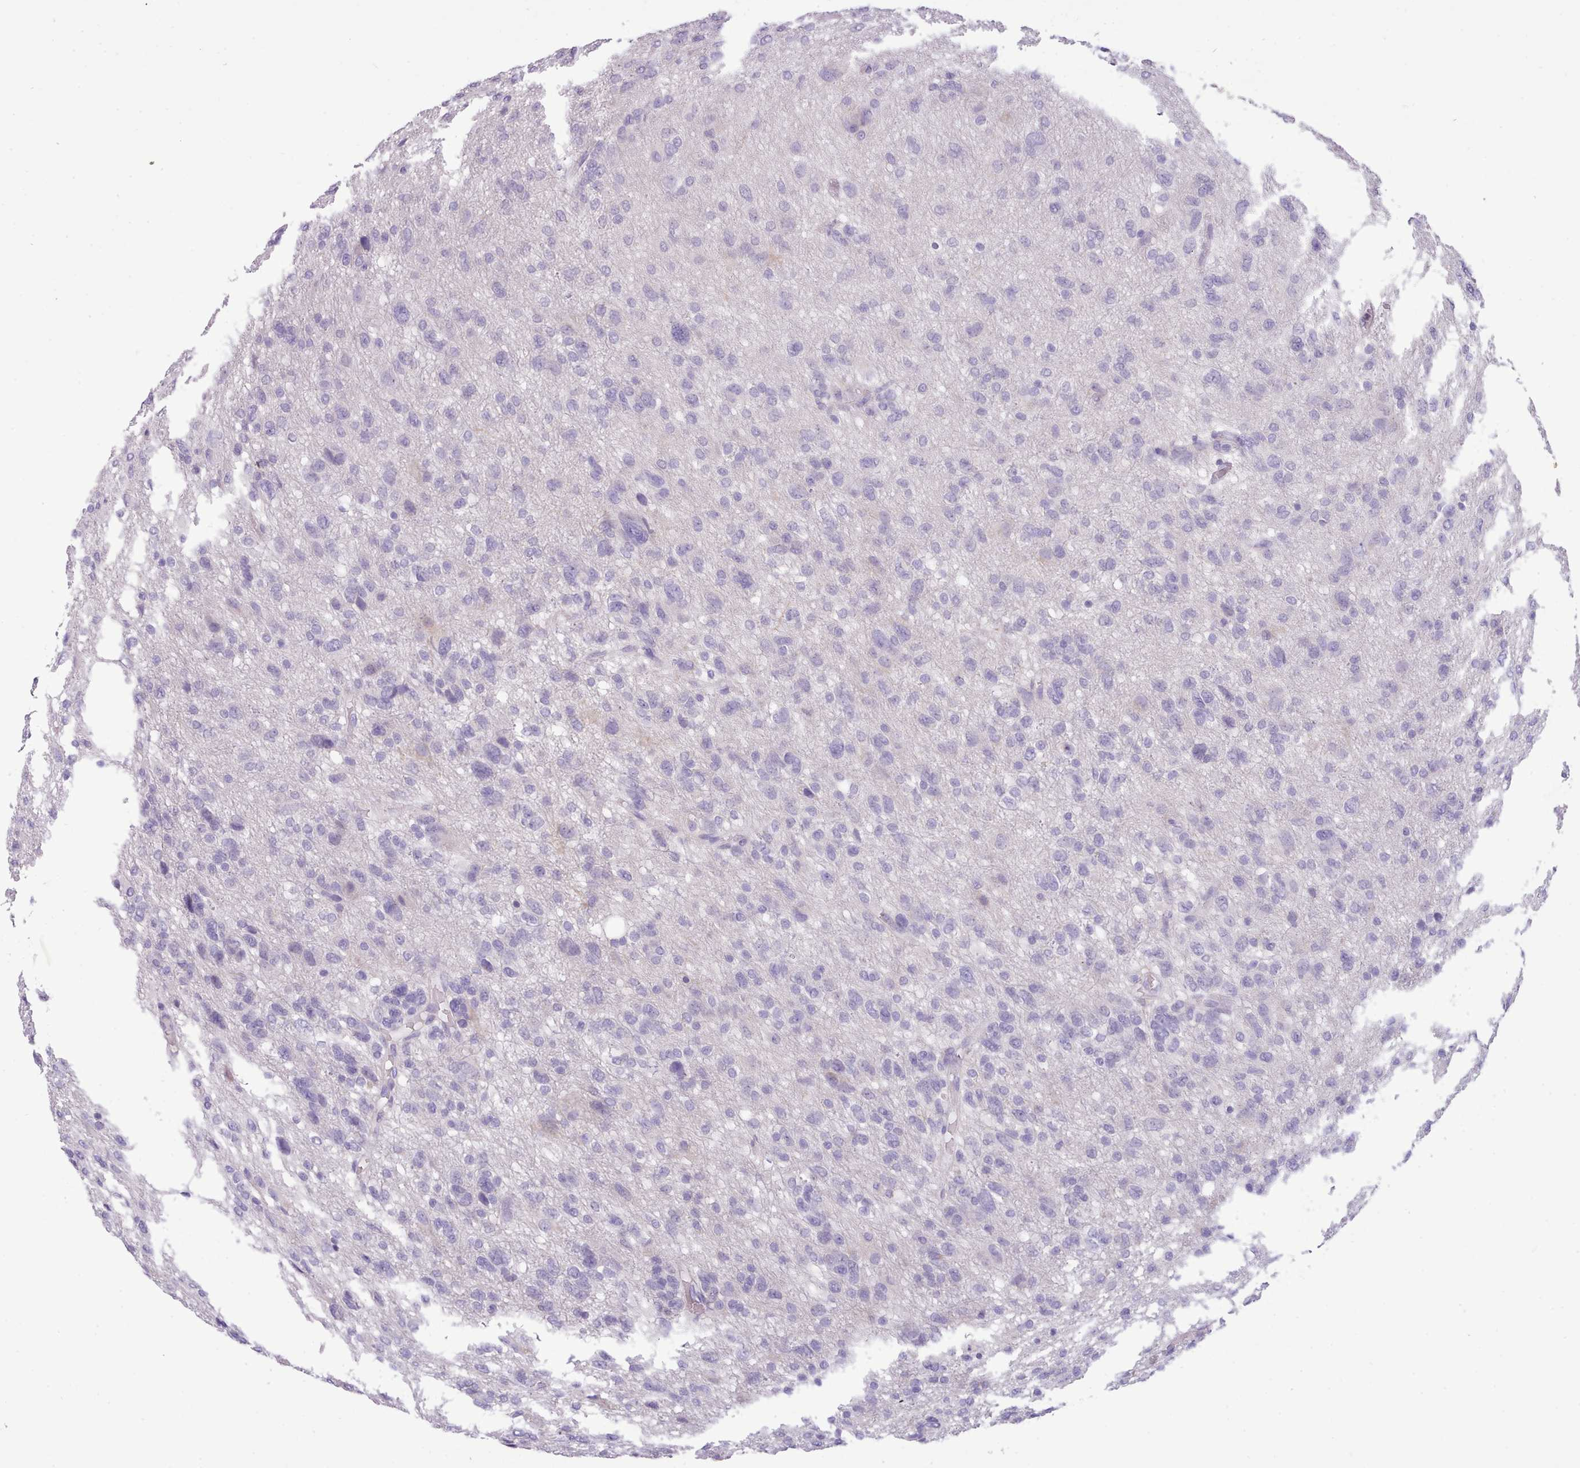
{"staining": {"intensity": "negative", "quantity": "none", "location": "none"}, "tissue": "glioma", "cell_type": "Tumor cells", "image_type": "cancer", "snomed": [{"axis": "morphology", "description": "Glioma, malignant, High grade"}, {"axis": "topography", "description": "Brain"}], "caption": "Immunohistochemistry of human malignant glioma (high-grade) shows no staining in tumor cells.", "gene": "CYP2A13", "patient": {"sex": "female", "age": 59}}